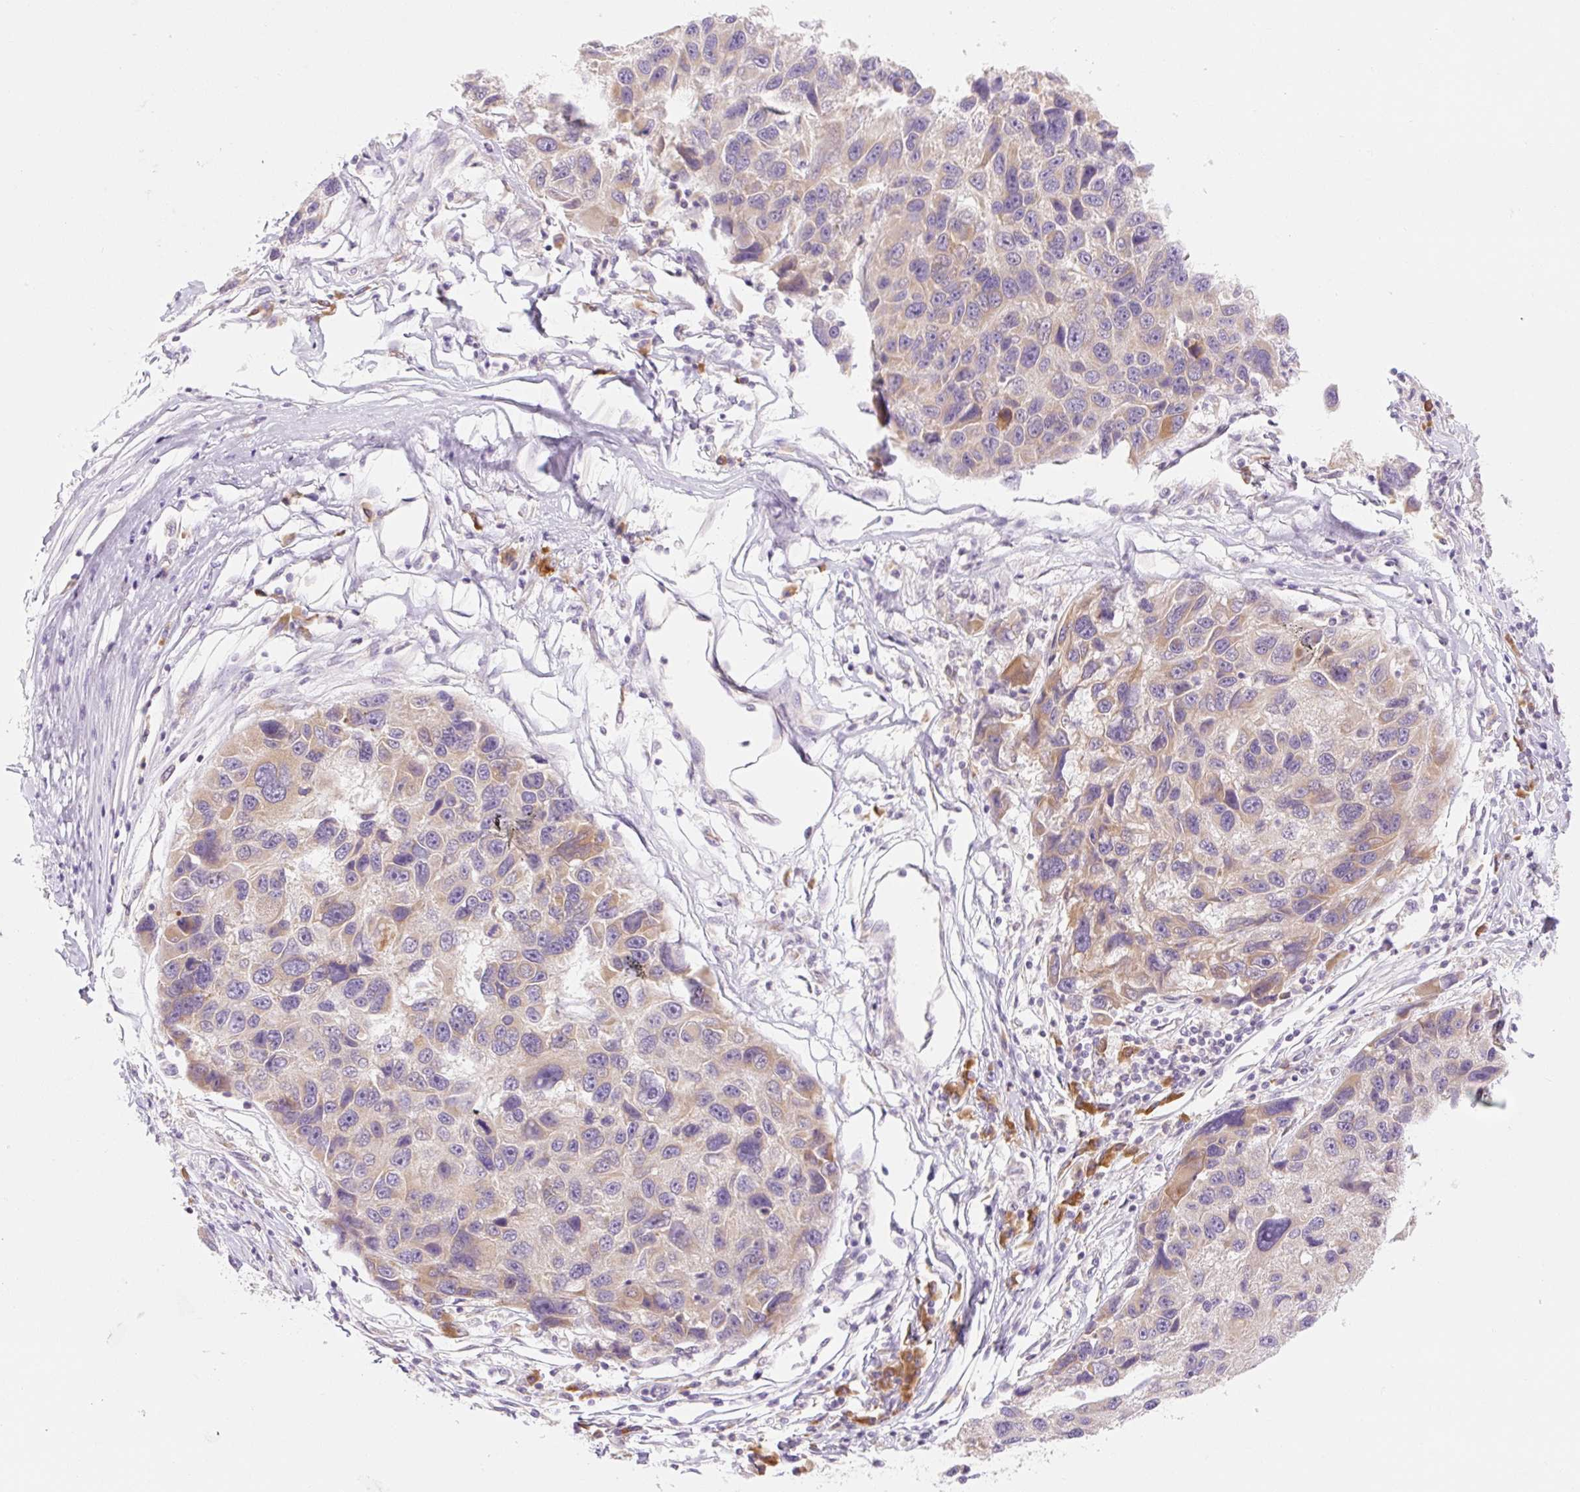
{"staining": {"intensity": "weak", "quantity": "<25%", "location": "cytoplasmic/membranous"}, "tissue": "melanoma", "cell_type": "Tumor cells", "image_type": "cancer", "snomed": [{"axis": "morphology", "description": "Malignant melanoma, NOS"}, {"axis": "topography", "description": "Skin"}], "caption": "High power microscopy photomicrograph of an immunohistochemistry image of melanoma, revealing no significant expression in tumor cells. (DAB (3,3'-diaminobenzidine) immunohistochemistry (IHC), high magnification).", "gene": "MYO1D", "patient": {"sex": "male", "age": 53}}